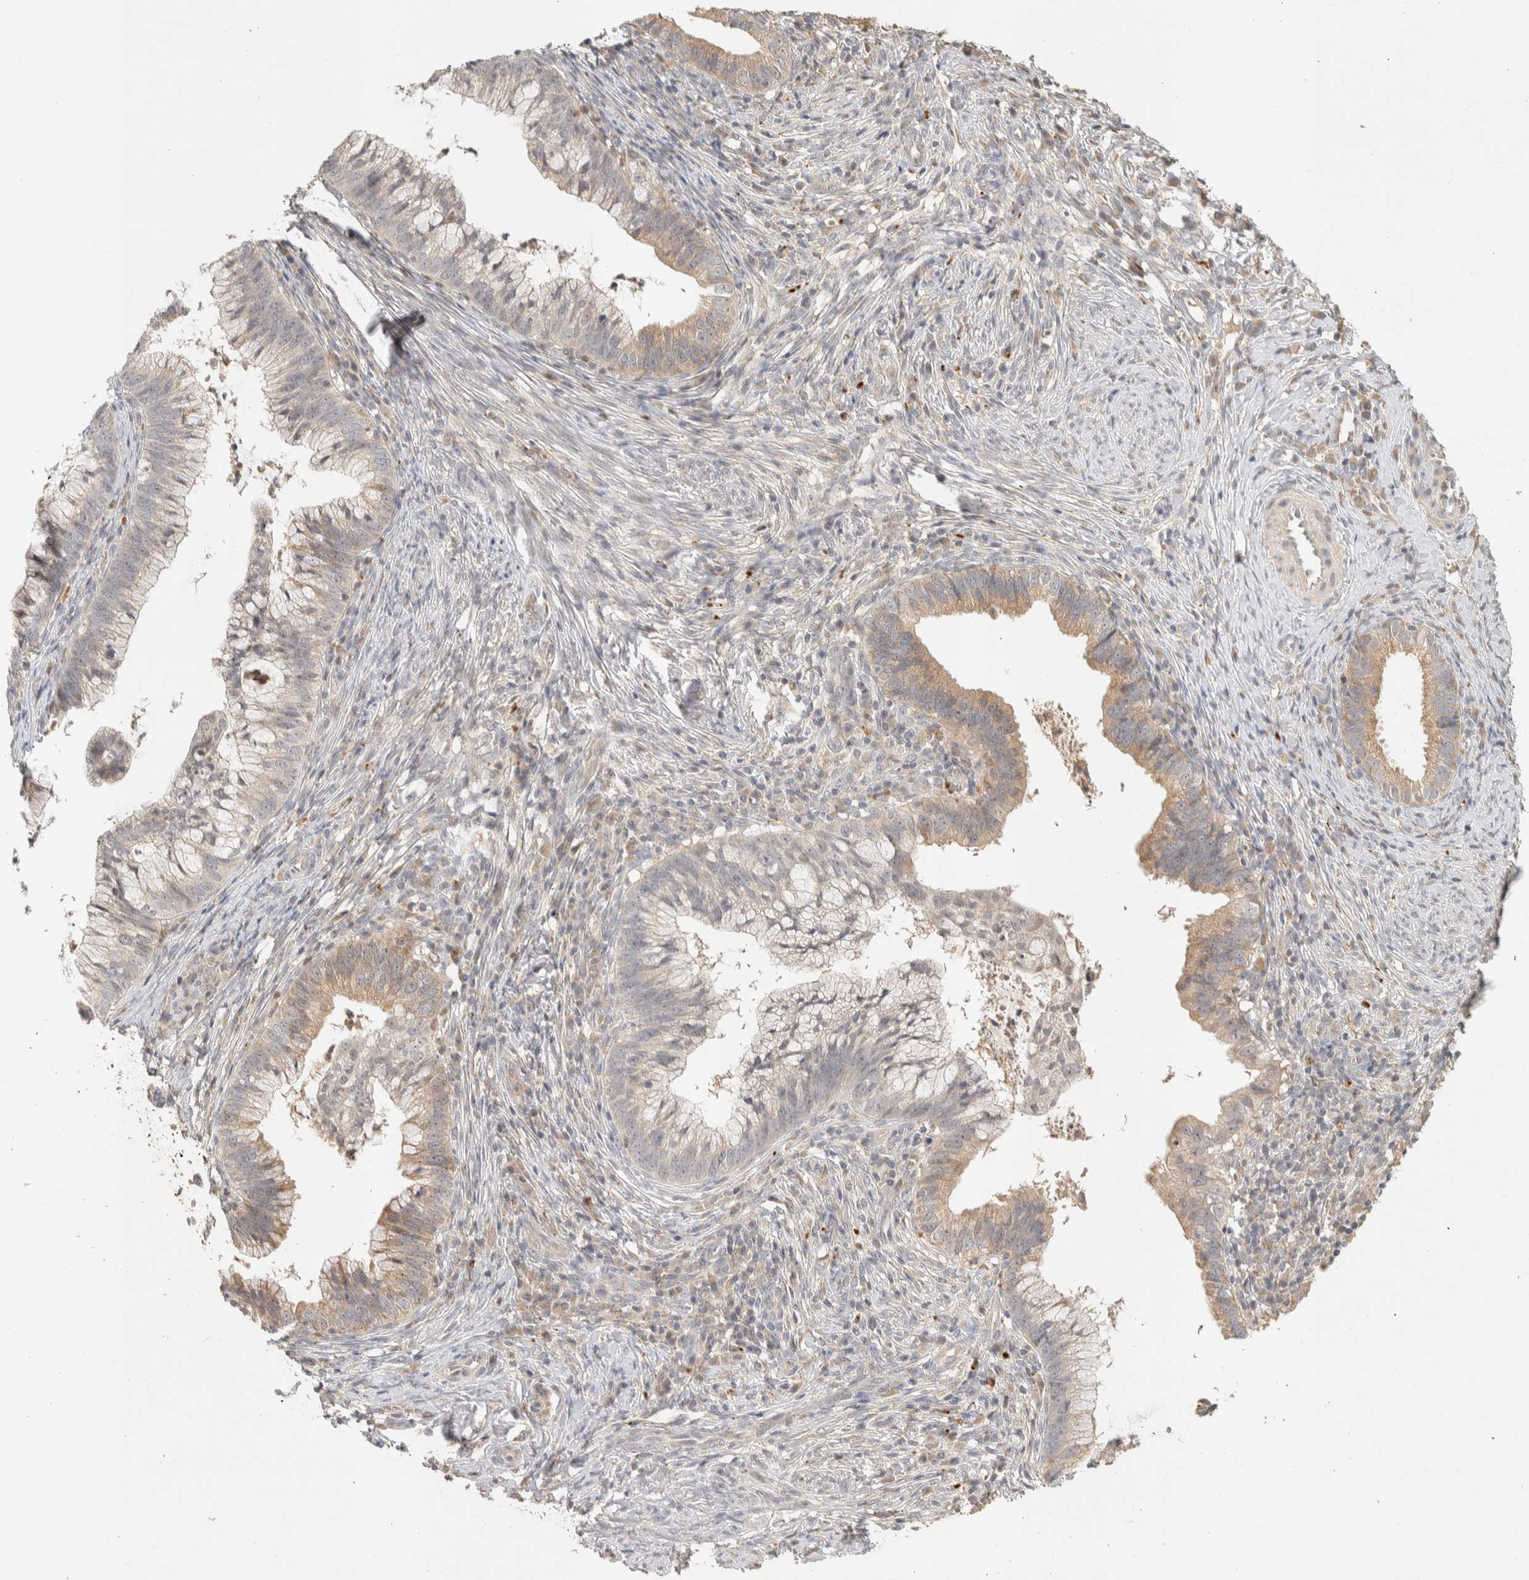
{"staining": {"intensity": "weak", "quantity": "25%-75%", "location": "cytoplasmic/membranous"}, "tissue": "cervical cancer", "cell_type": "Tumor cells", "image_type": "cancer", "snomed": [{"axis": "morphology", "description": "Adenocarcinoma, NOS"}, {"axis": "topography", "description": "Cervix"}], "caption": "The immunohistochemical stain shows weak cytoplasmic/membranous positivity in tumor cells of cervical cancer (adenocarcinoma) tissue. The staining was performed using DAB to visualize the protein expression in brown, while the nuclei were stained in blue with hematoxylin (Magnification: 20x).", "gene": "ITPA", "patient": {"sex": "female", "age": 36}}